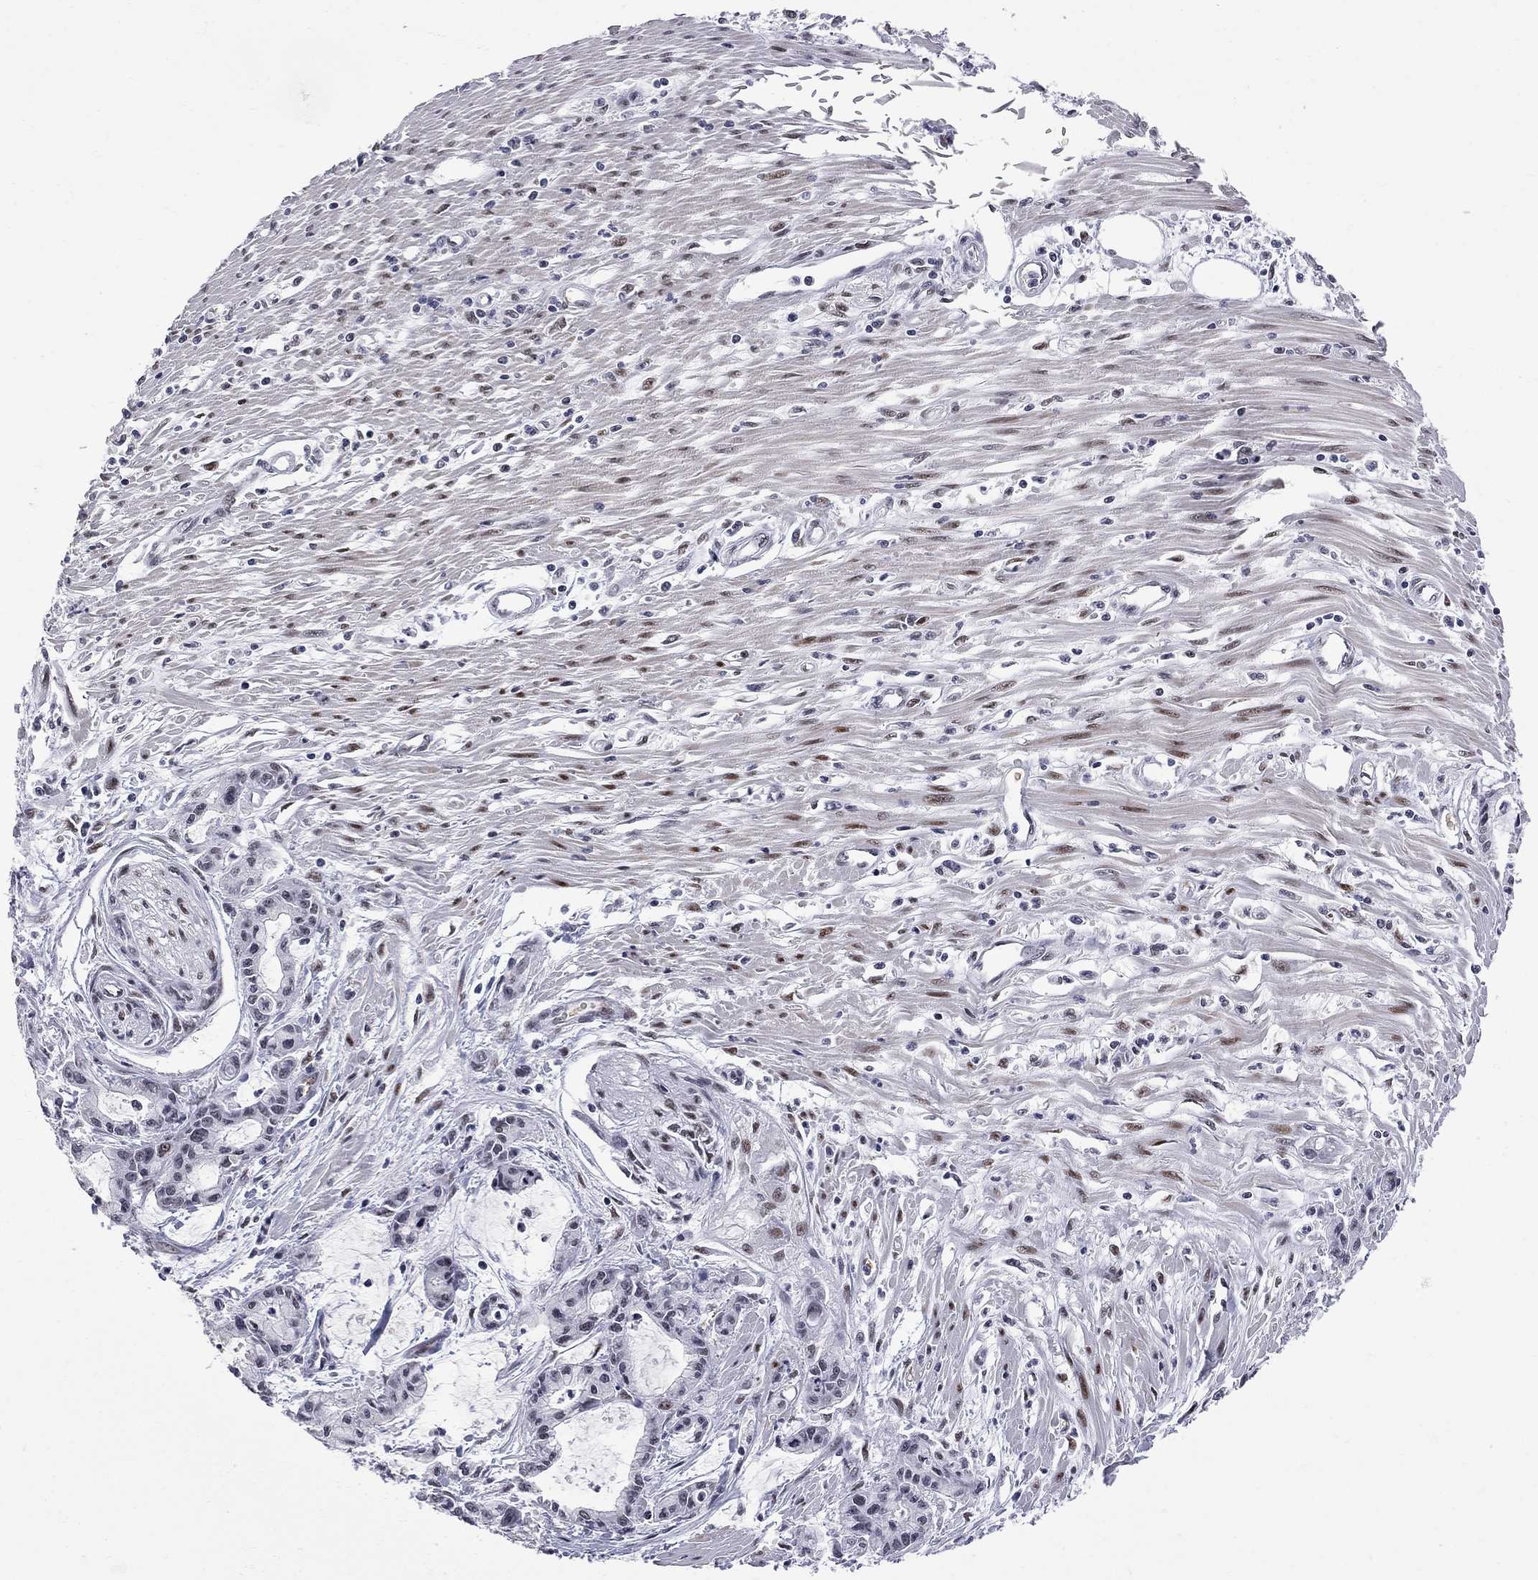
{"staining": {"intensity": "negative", "quantity": "none", "location": "none"}, "tissue": "pancreatic cancer", "cell_type": "Tumor cells", "image_type": "cancer", "snomed": [{"axis": "morphology", "description": "Adenocarcinoma, NOS"}, {"axis": "topography", "description": "Pancreas"}], "caption": "Protein analysis of pancreatic cancer exhibits no significant staining in tumor cells.", "gene": "ZBTB47", "patient": {"sex": "male", "age": 48}}